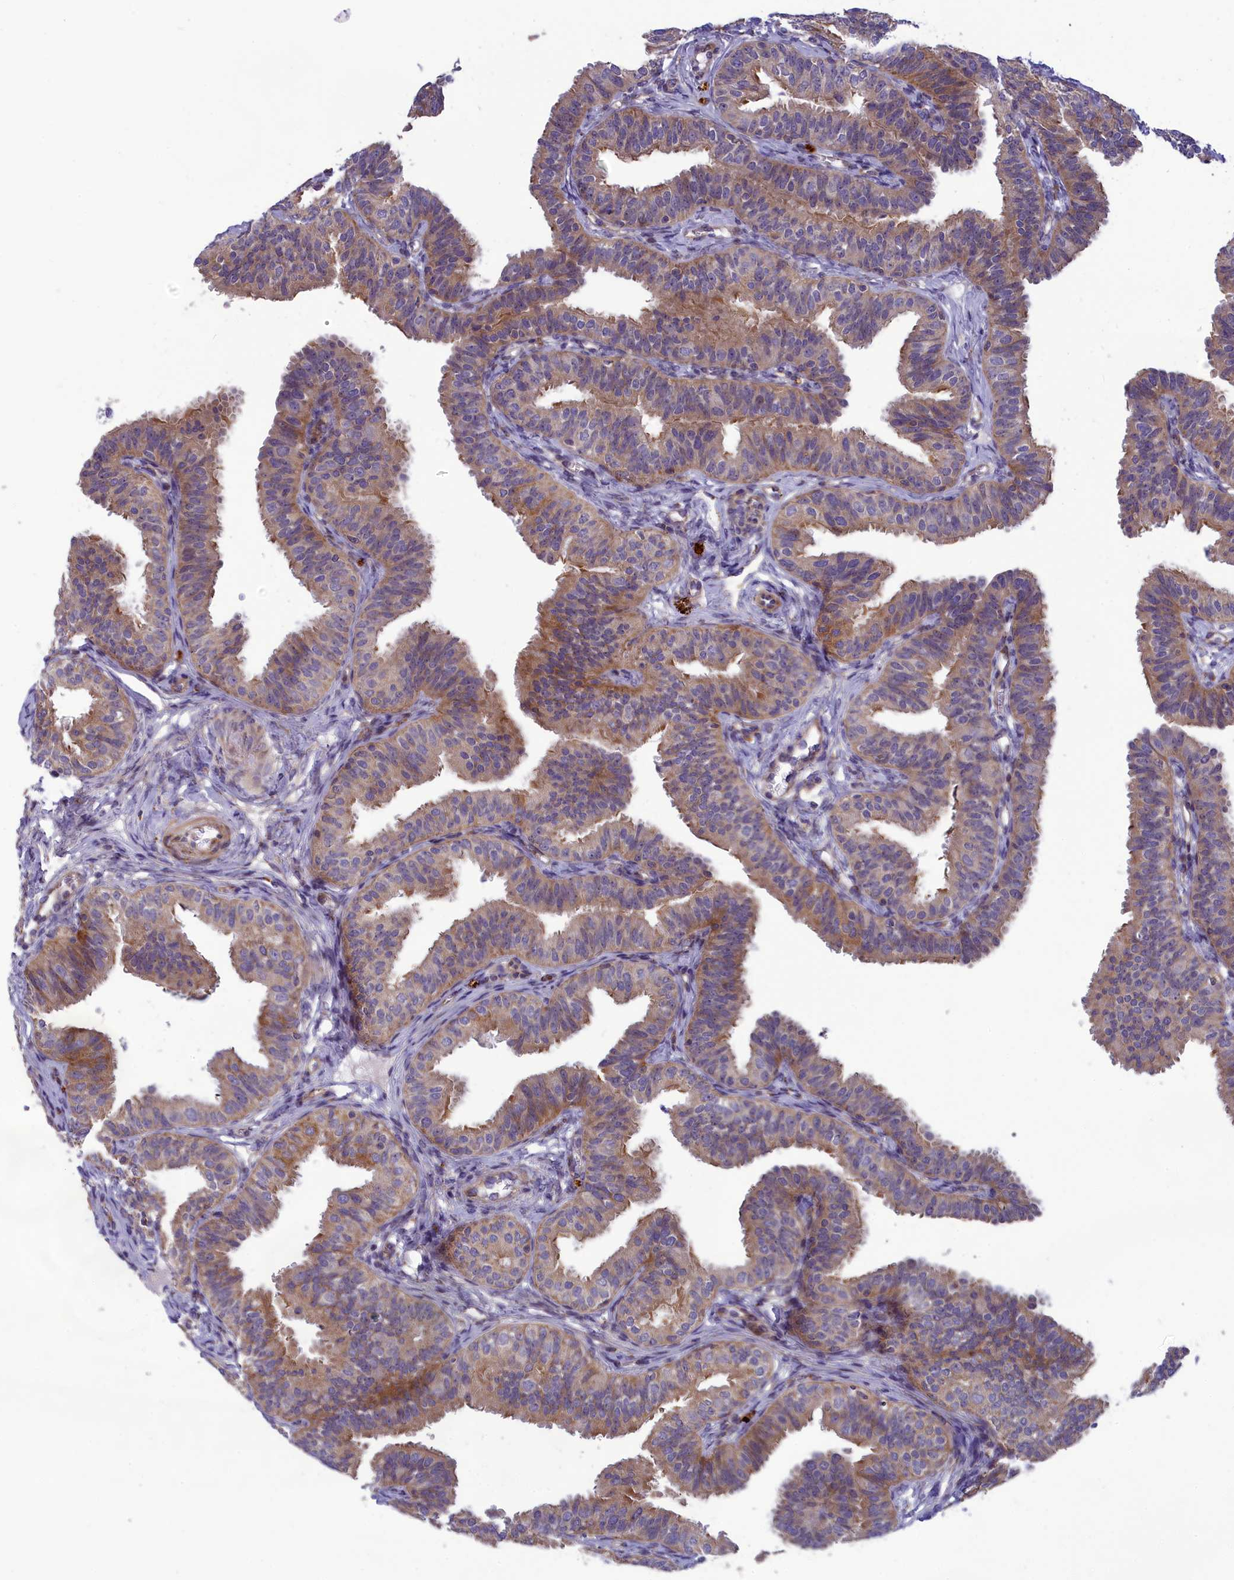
{"staining": {"intensity": "moderate", "quantity": ">75%", "location": "cytoplasmic/membranous"}, "tissue": "fallopian tube", "cell_type": "Glandular cells", "image_type": "normal", "snomed": [{"axis": "morphology", "description": "Normal tissue, NOS"}, {"axis": "topography", "description": "Fallopian tube"}], "caption": "Immunohistochemistry staining of unremarkable fallopian tube, which exhibits medium levels of moderate cytoplasmic/membranous positivity in approximately >75% of glandular cells indicating moderate cytoplasmic/membranous protein positivity. The staining was performed using DAB (brown) for protein detection and nuclei were counterstained in hematoxylin (blue).", "gene": "BLTP2", "patient": {"sex": "female", "age": 35}}